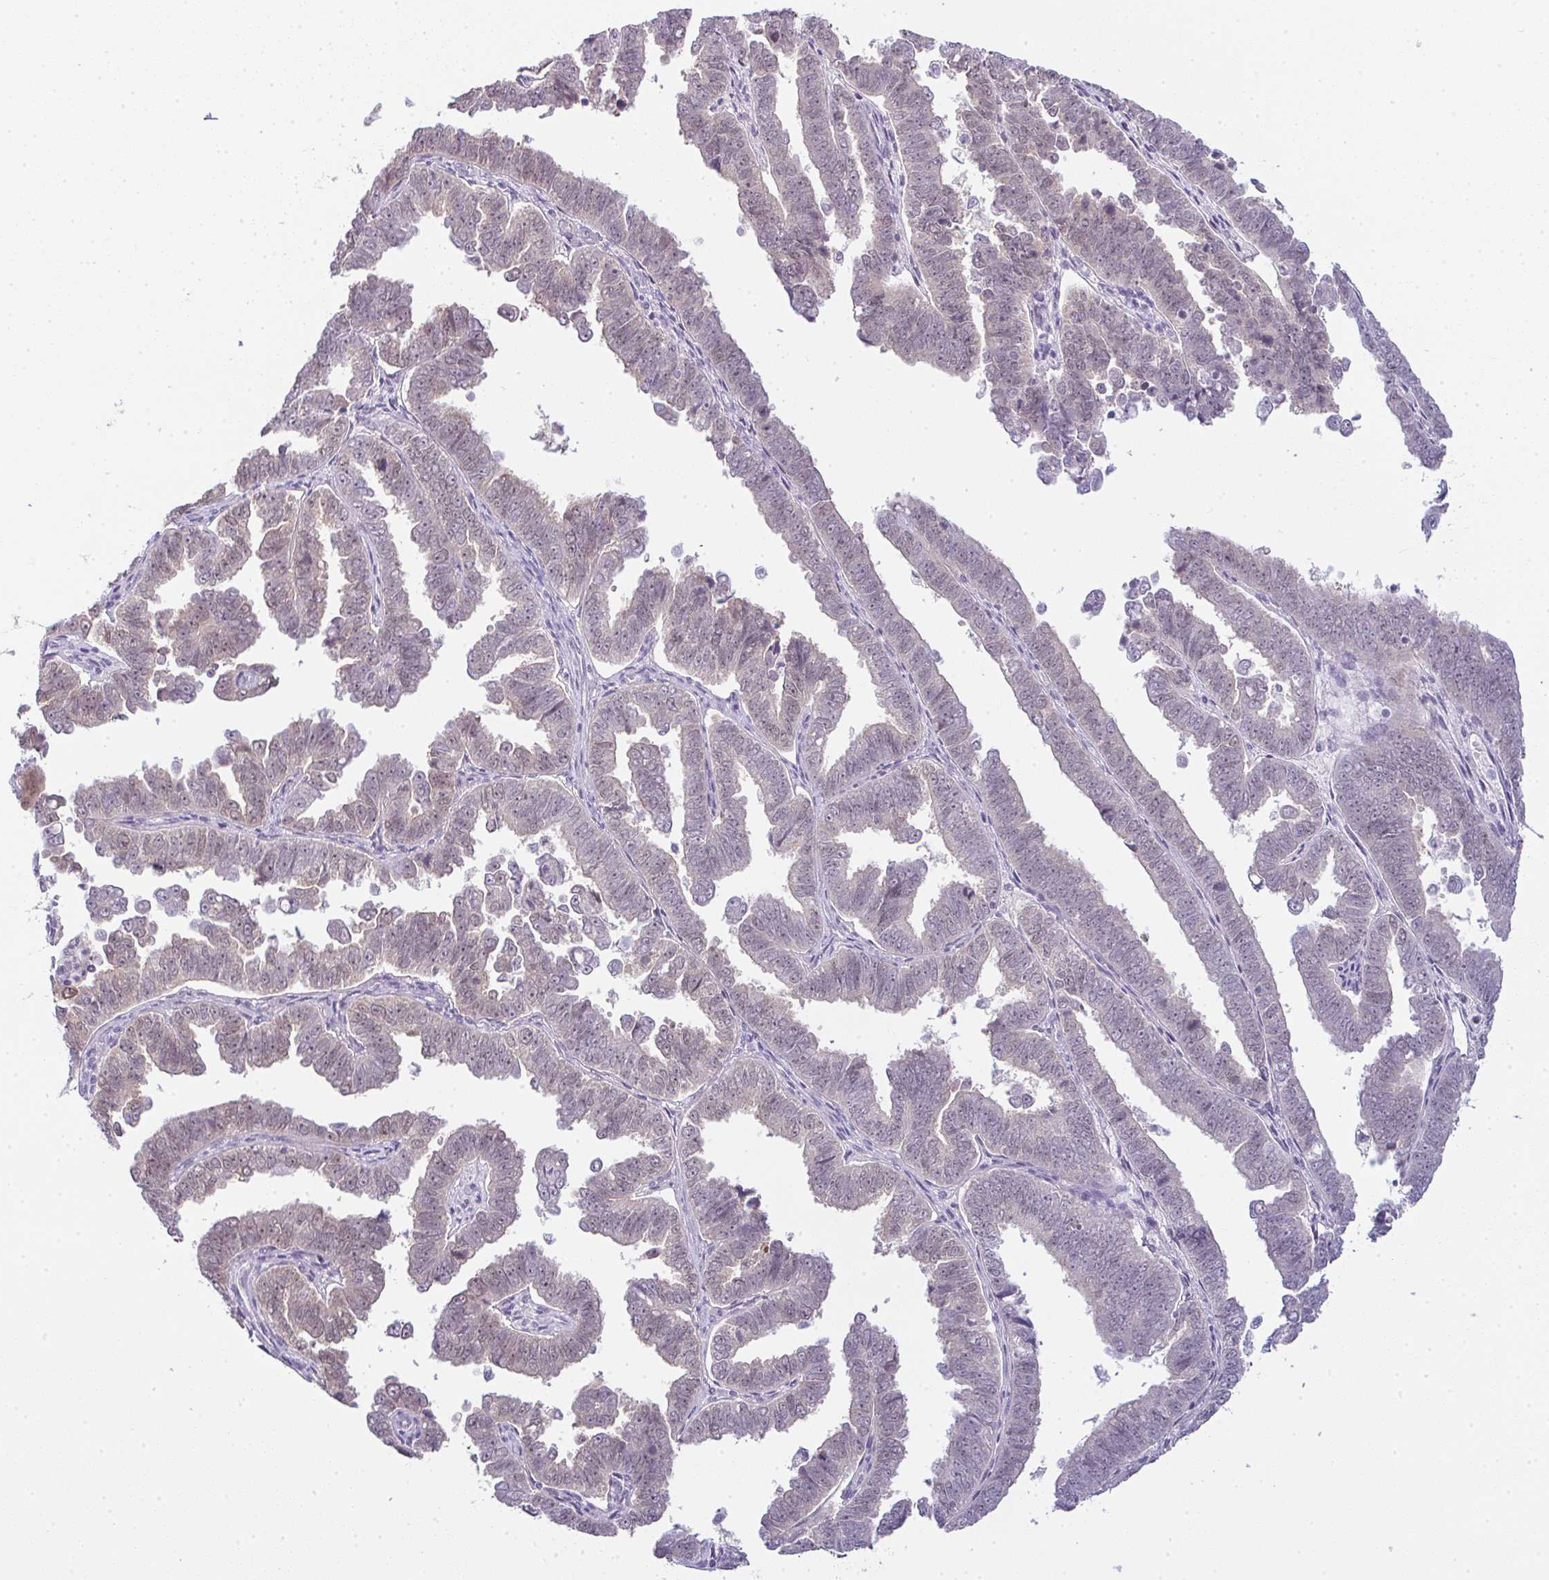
{"staining": {"intensity": "weak", "quantity": "25%-75%", "location": "nuclear"}, "tissue": "endometrial cancer", "cell_type": "Tumor cells", "image_type": "cancer", "snomed": [{"axis": "morphology", "description": "Adenocarcinoma, NOS"}, {"axis": "topography", "description": "Endometrium"}], "caption": "Protein staining demonstrates weak nuclear expression in approximately 25%-75% of tumor cells in endometrial cancer. Using DAB (3,3'-diaminobenzidine) (brown) and hematoxylin (blue) stains, captured at high magnification using brightfield microscopy.", "gene": "CSE1L", "patient": {"sex": "female", "age": 75}}